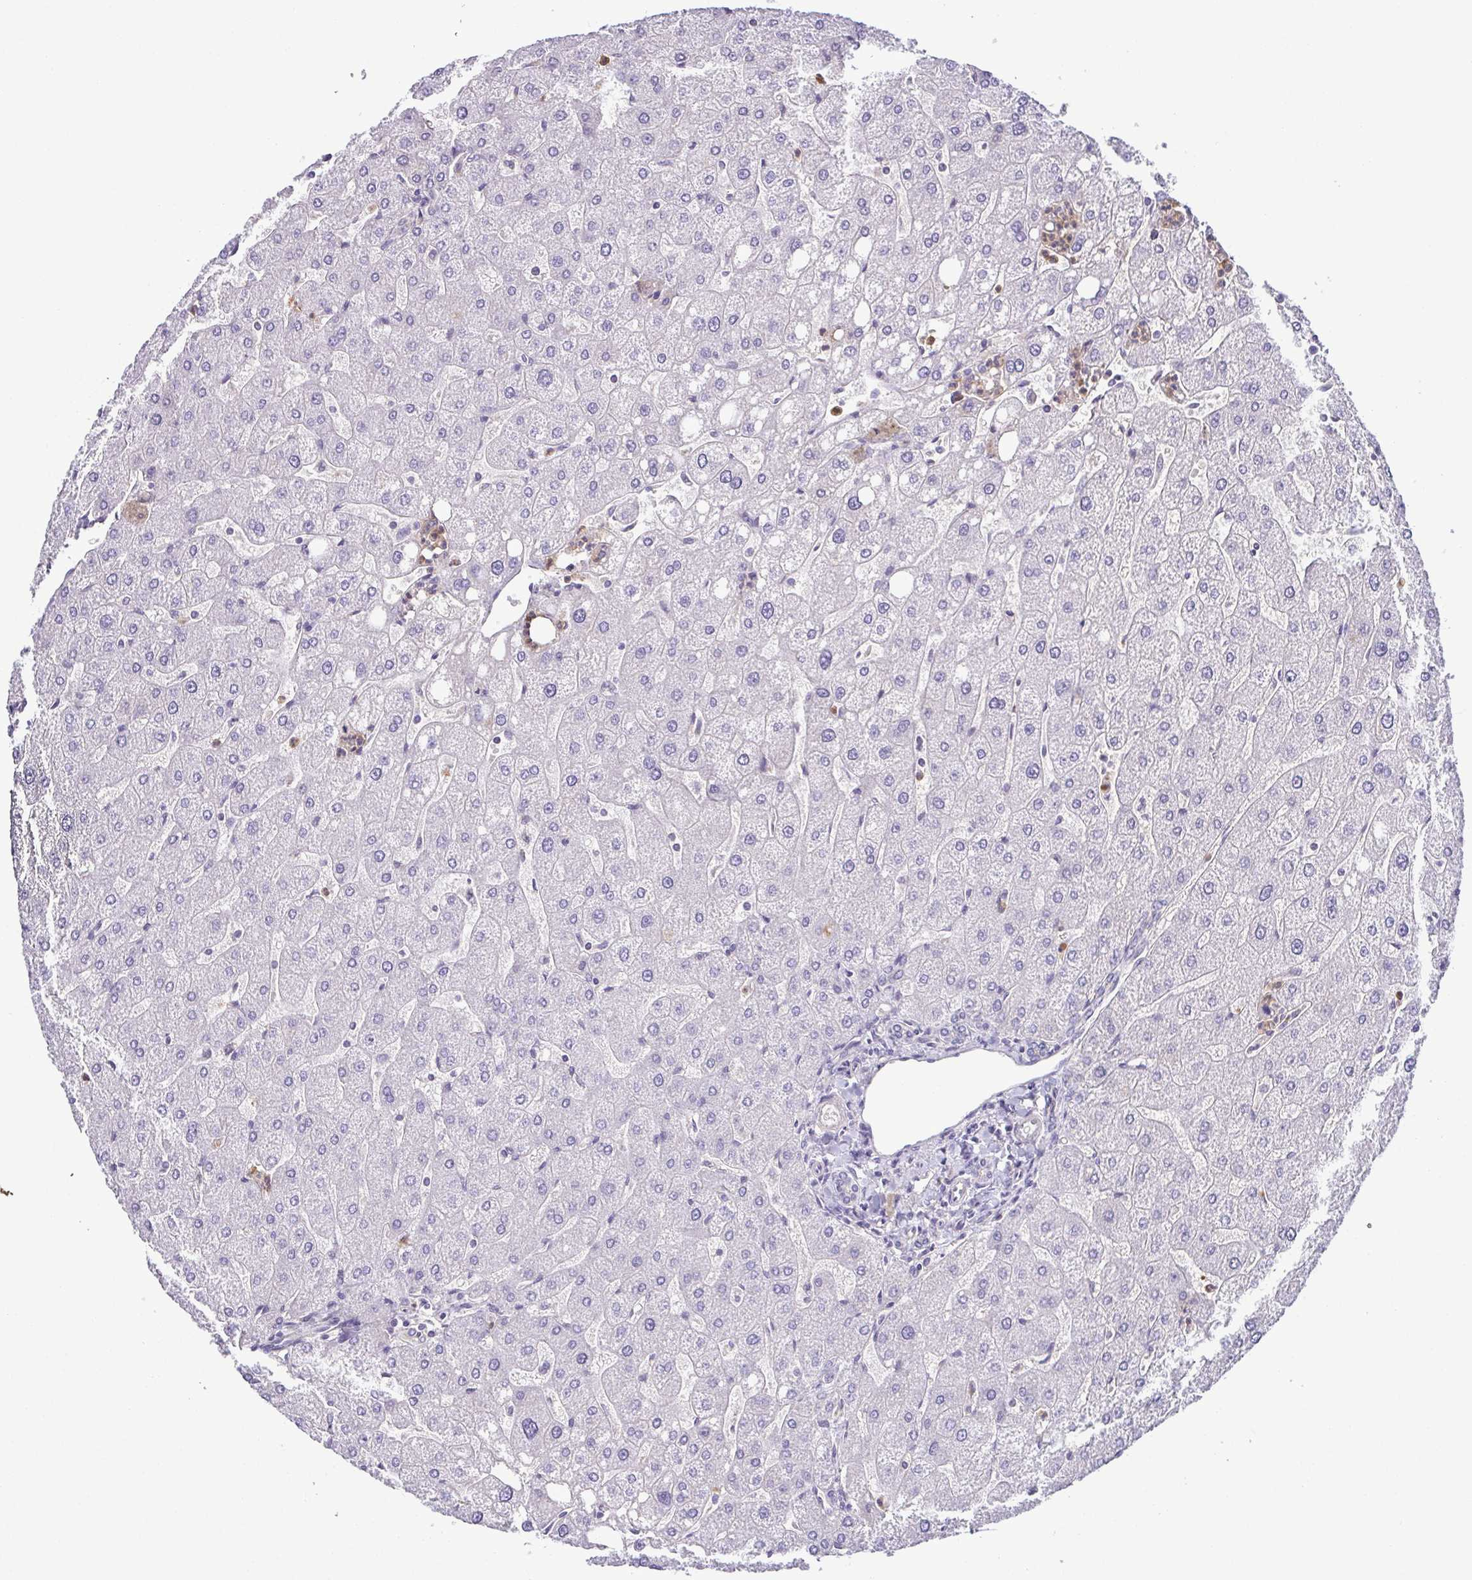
{"staining": {"intensity": "negative", "quantity": "none", "location": "none"}, "tissue": "liver", "cell_type": "Cholangiocytes", "image_type": "normal", "snomed": [{"axis": "morphology", "description": "Normal tissue, NOS"}, {"axis": "topography", "description": "Liver"}], "caption": "Immunohistochemistry image of benign liver: liver stained with DAB exhibits no significant protein expression in cholangiocytes.", "gene": "MYL10", "patient": {"sex": "male", "age": 67}}